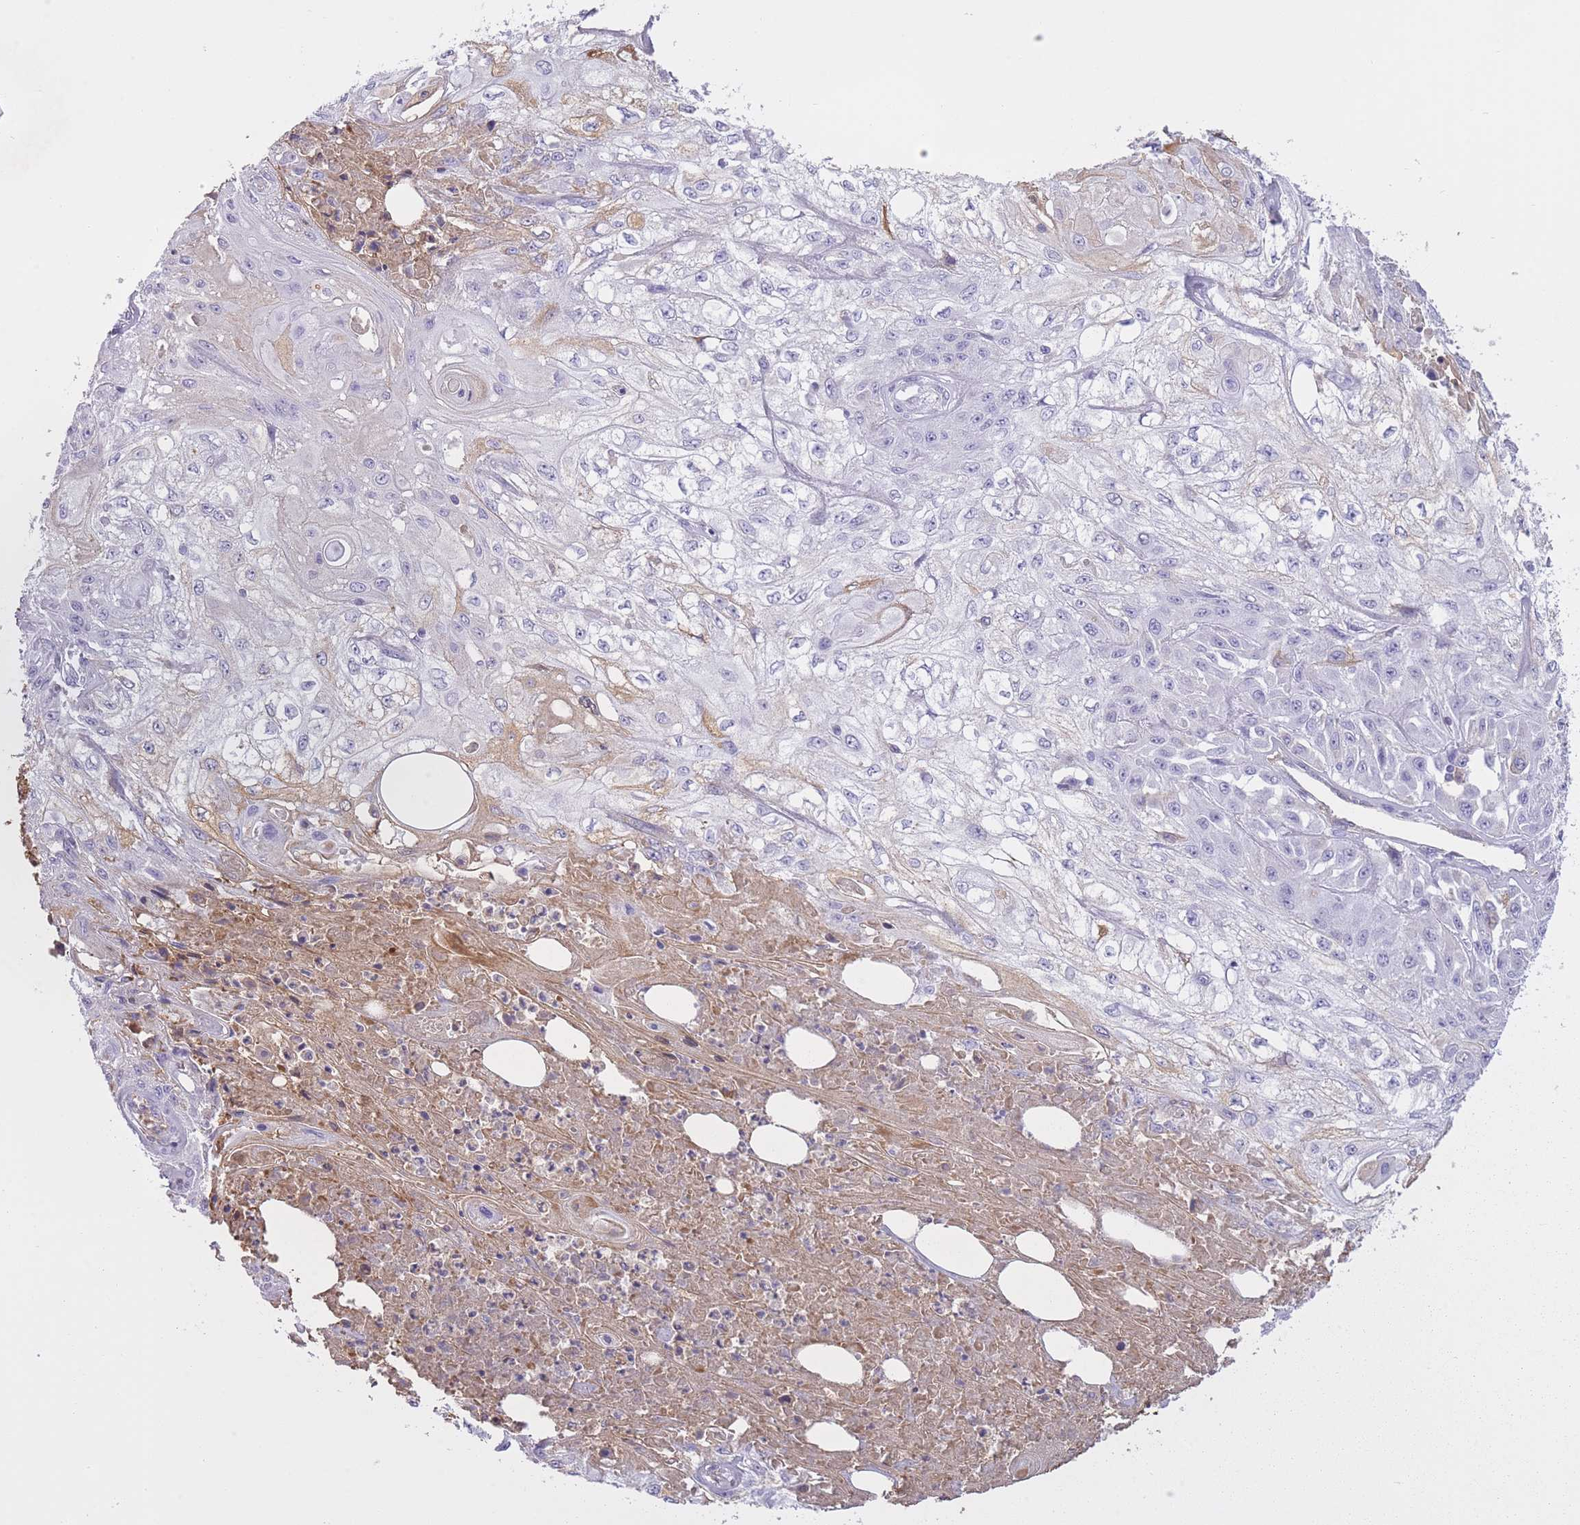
{"staining": {"intensity": "negative", "quantity": "none", "location": "none"}, "tissue": "skin cancer", "cell_type": "Tumor cells", "image_type": "cancer", "snomed": [{"axis": "morphology", "description": "Squamous cell carcinoma, NOS"}, {"axis": "morphology", "description": "Squamous cell carcinoma, metastatic, NOS"}, {"axis": "topography", "description": "Skin"}, {"axis": "topography", "description": "Lymph node"}], "caption": "Immunohistochemistry (IHC) photomicrograph of neoplastic tissue: human skin cancer (squamous cell carcinoma) stained with DAB displays no significant protein expression in tumor cells.", "gene": "AP3S2", "patient": {"sex": "male", "age": 75}}